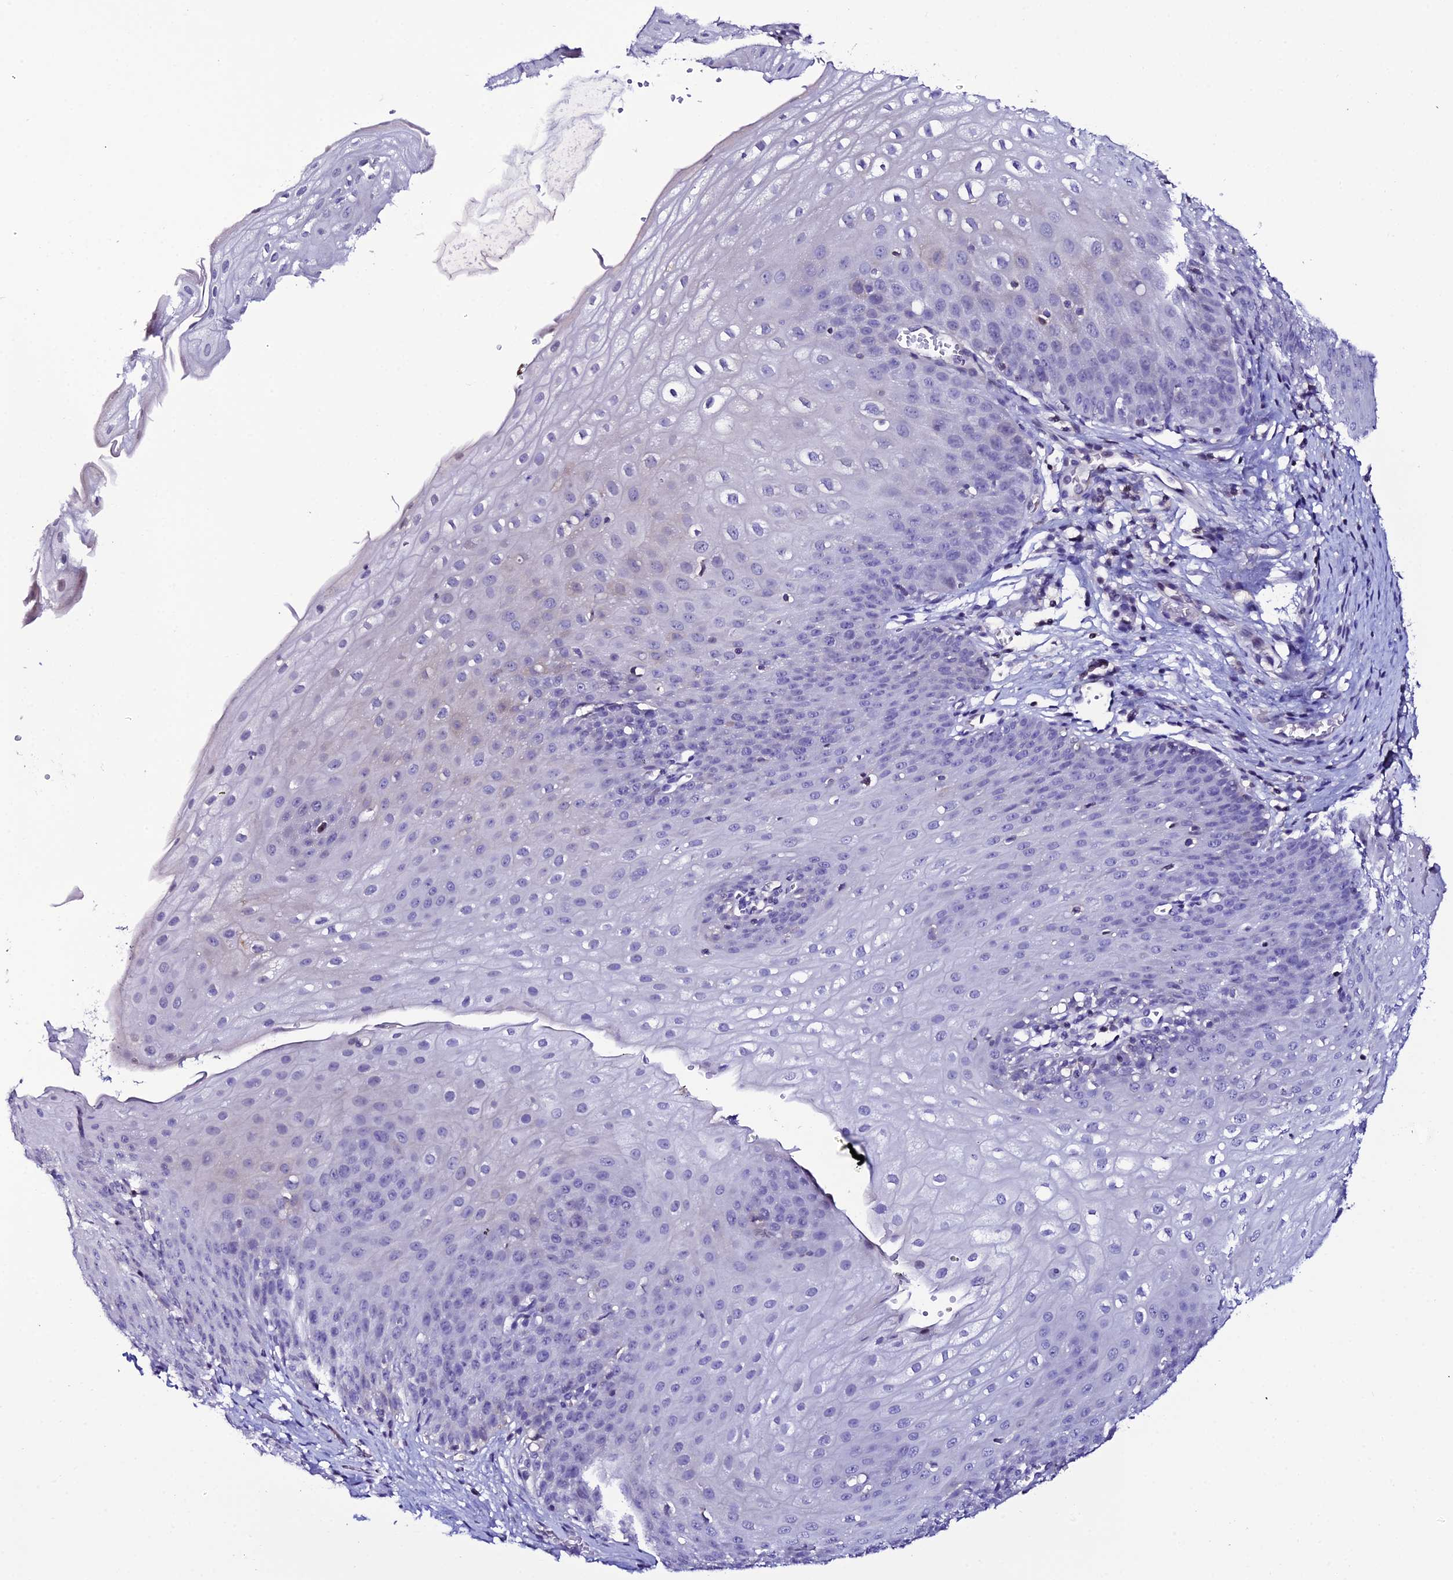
{"staining": {"intensity": "negative", "quantity": "none", "location": "none"}, "tissue": "esophagus", "cell_type": "Squamous epithelial cells", "image_type": "normal", "snomed": [{"axis": "morphology", "description": "Normal tissue, NOS"}, {"axis": "topography", "description": "Esophagus"}], "caption": "Immunohistochemical staining of normal human esophagus displays no significant staining in squamous epithelial cells.", "gene": "DEFB132", "patient": {"sex": "male", "age": 71}}